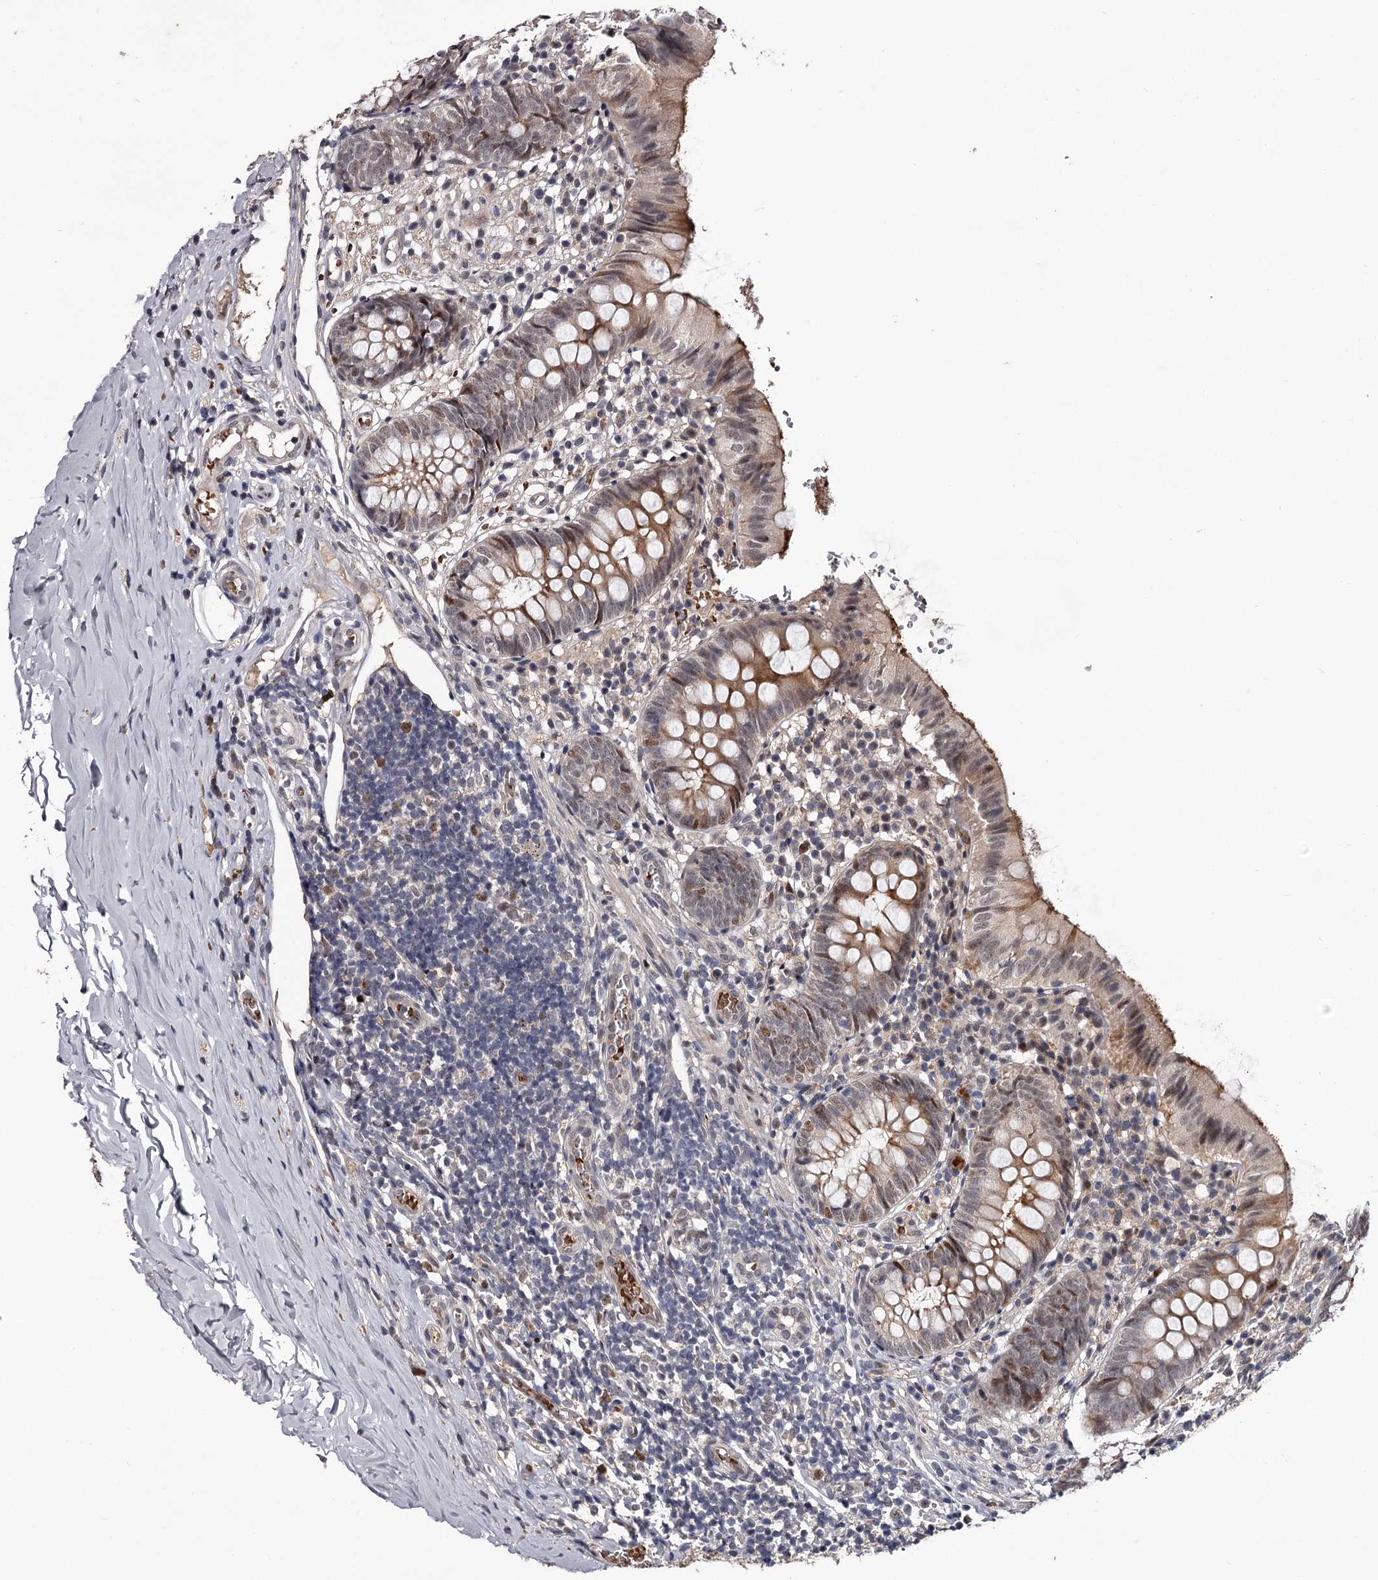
{"staining": {"intensity": "moderate", "quantity": "25%-75%", "location": "cytoplasmic/membranous,nuclear"}, "tissue": "appendix", "cell_type": "Glandular cells", "image_type": "normal", "snomed": [{"axis": "morphology", "description": "Normal tissue, NOS"}, {"axis": "topography", "description": "Appendix"}], "caption": "IHC photomicrograph of benign human appendix stained for a protein (brown), which reveals medium levels of moderate cytoplasmic/membranous,nuclear staining in approximately 25%-75% of glandular cells.", "gene": "RNF44", "patient": {"sex": "male", "age": 8}}